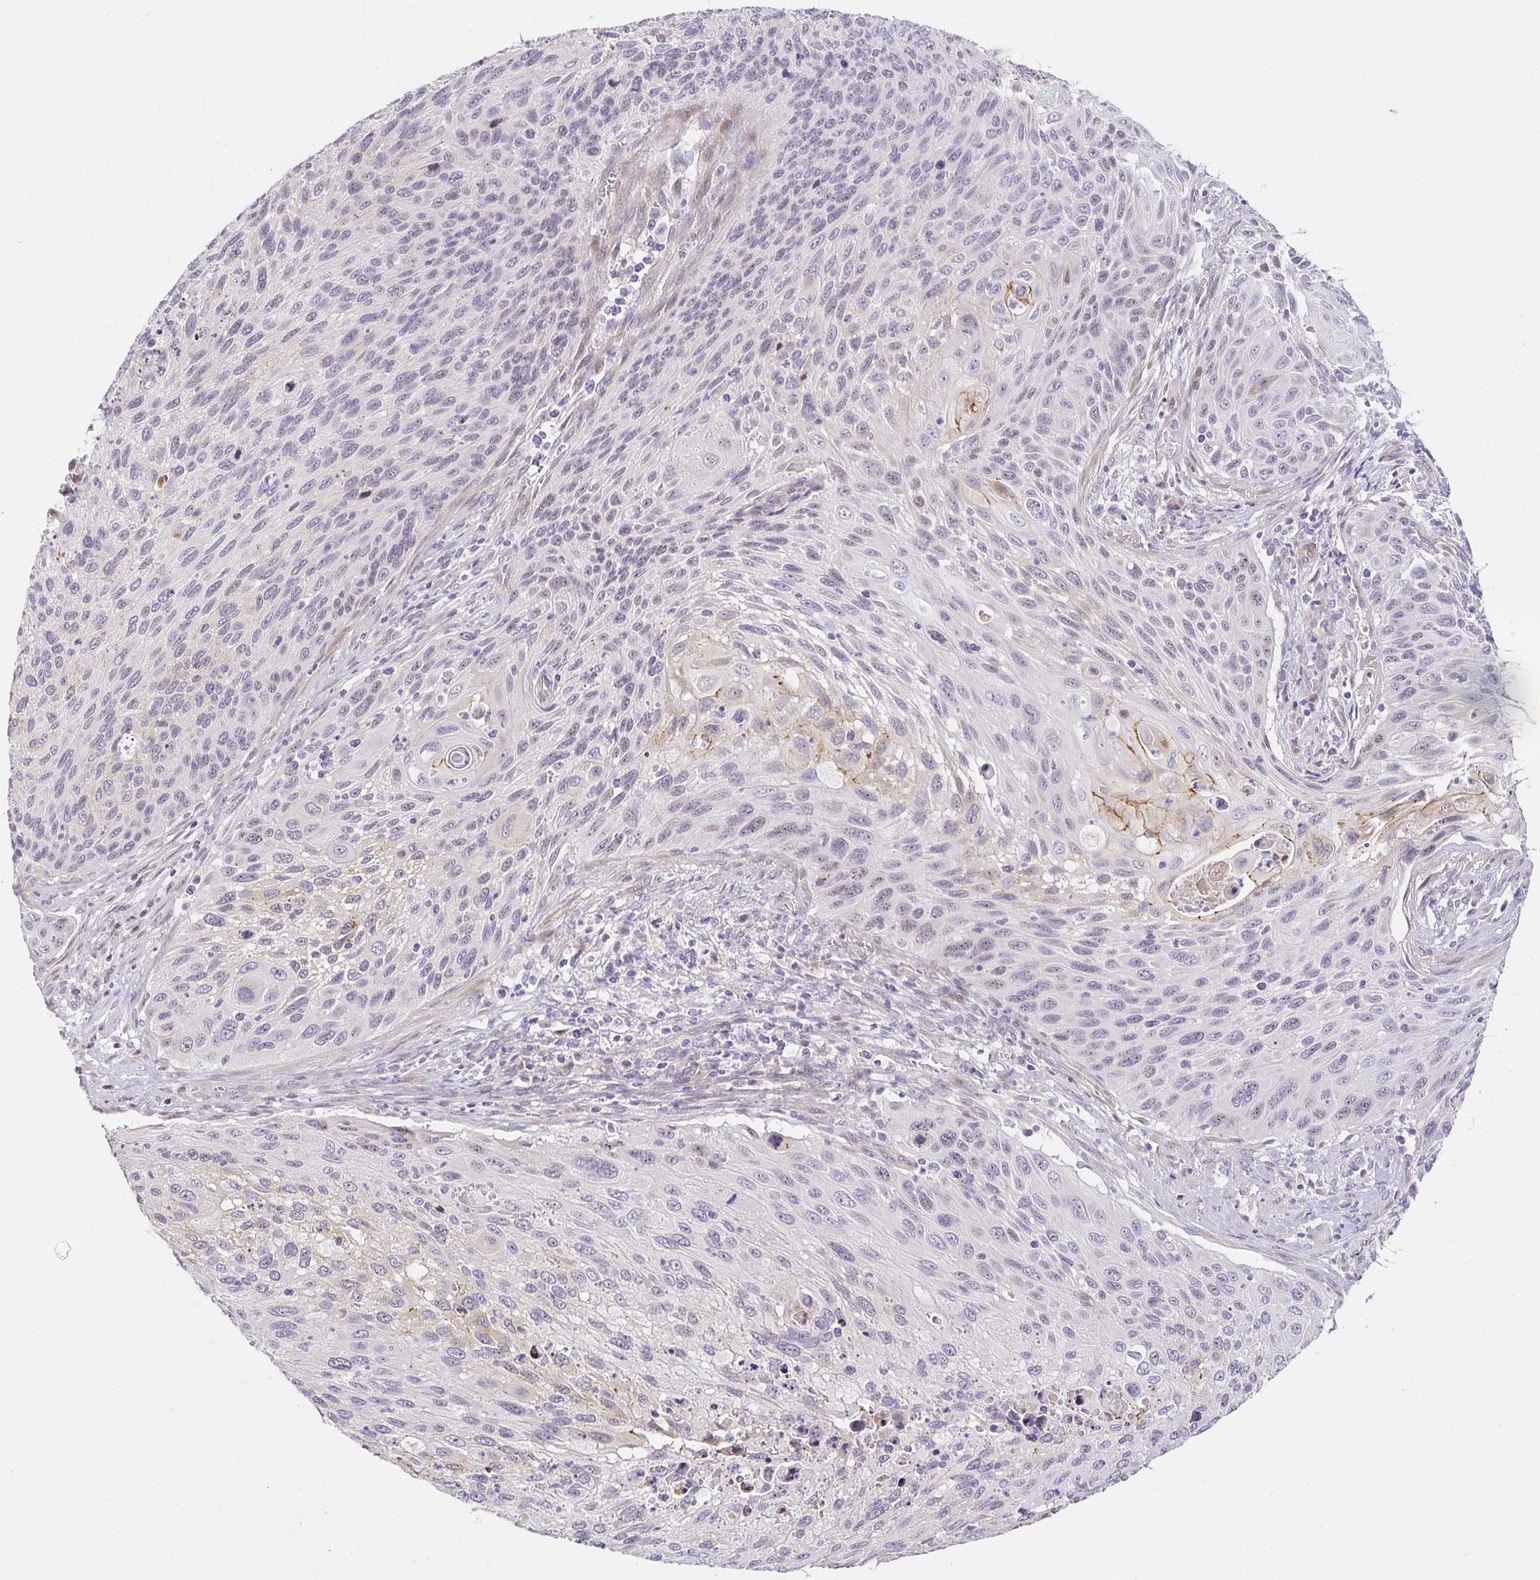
{"staining": {"intensity": "weak", "quantity": "<25%", "location": "cytoplasmic/membranous"}, "tissue": "cervical cancer", "cell_type": "Tumor cells", "image_type": "cancer", "snomed": [{"axis": "morphology", "description": "Squamous cell carcinoma, NOS"}, {"axis": "topography", "description": "Cervix"}], "caption": "Immunohistochemistry of squamous cell carcinoma (cervical) displays no positivity in tumor cells. The staining is performed using DAB brown chromogen with nuclei counter-stained in using hematoxylin.", "gene": "TJP3", "patient": {"sex": "female", "age": 70}}